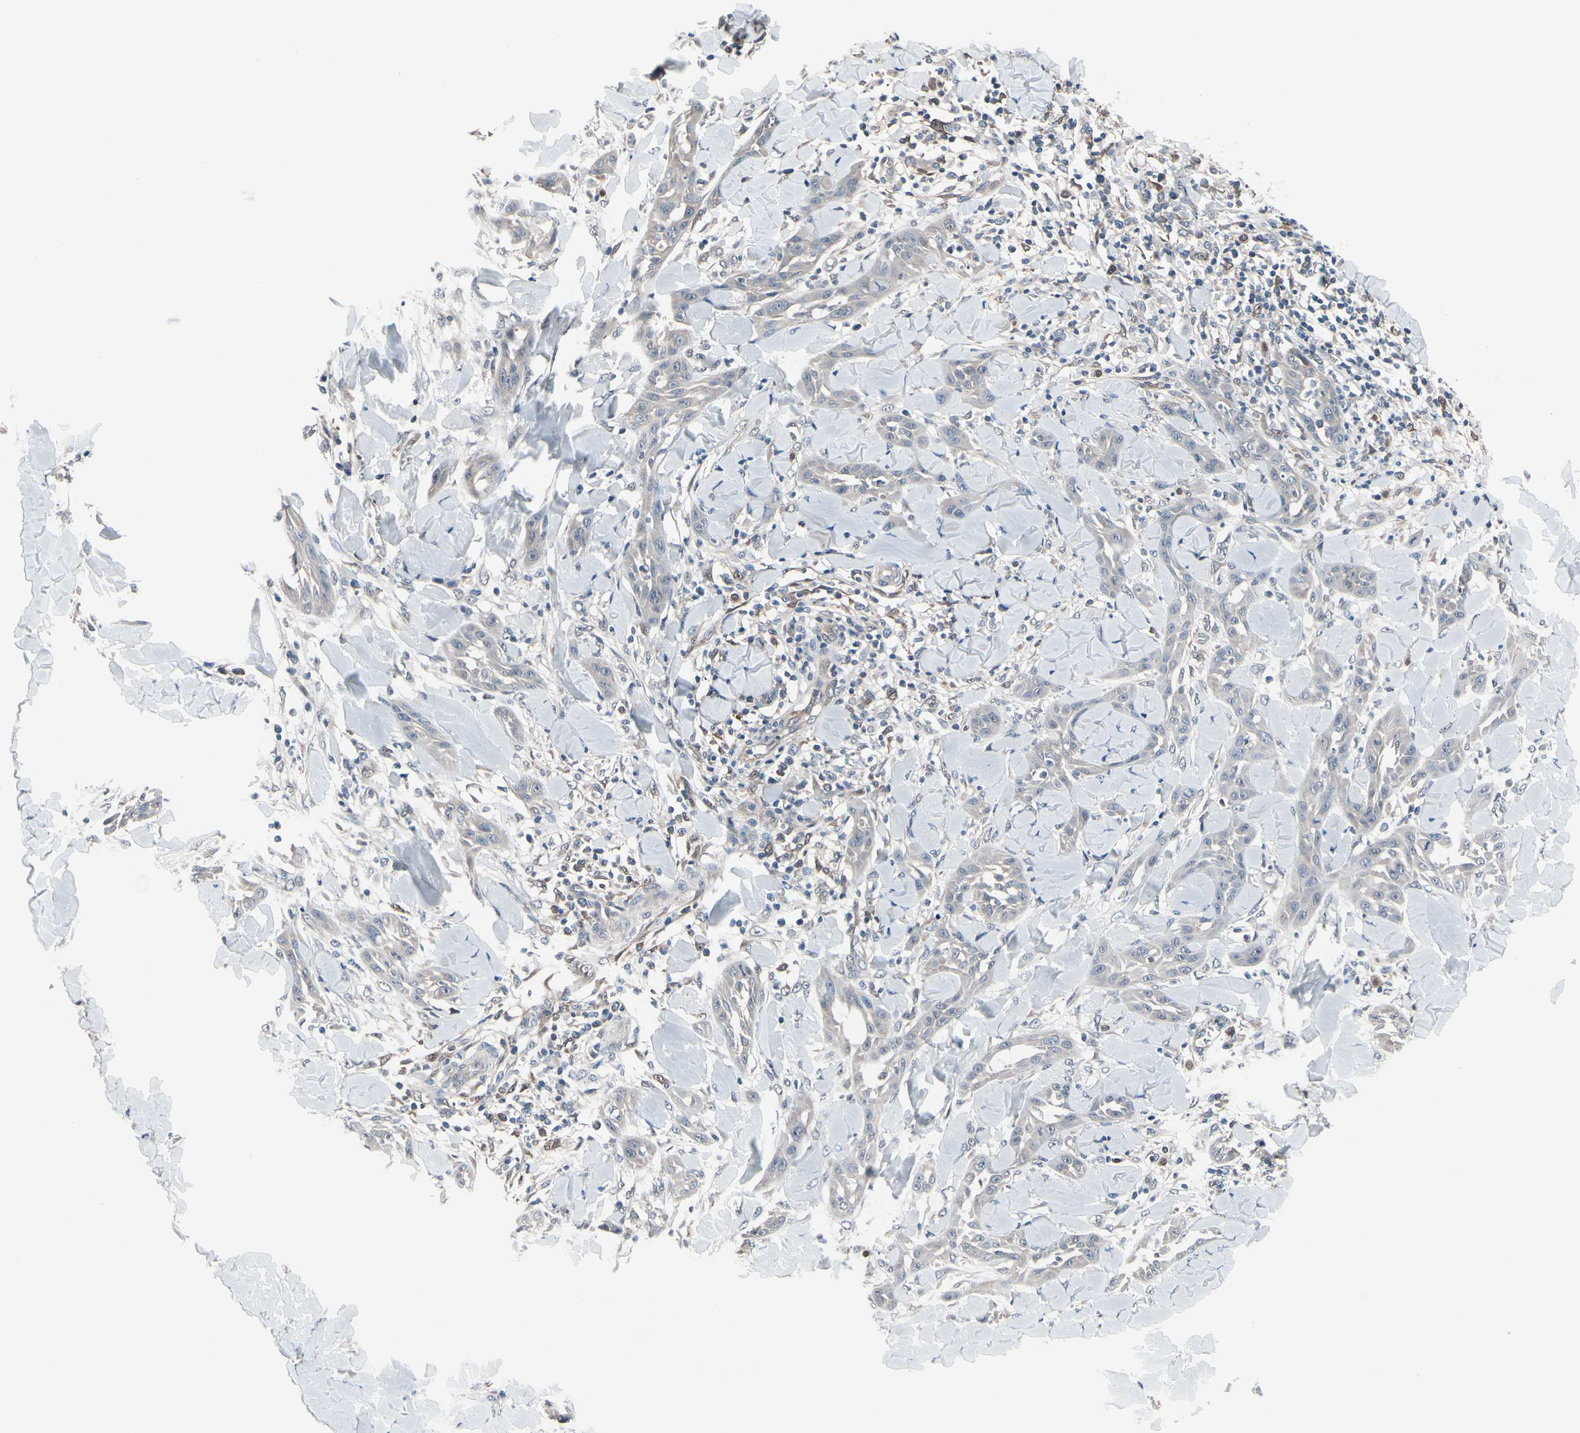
{"staining": {"intensity": "weak", "quantity": ">75%", "location": "cytoplasmic/membranous"}, "tissue": "skin cancer", "cell_type": "Tumor cells", "image_type": "cancer", "snomed": [{"axis": "morphology", "description": "Squamous cell carcinoma, NOS"}, {"axis": "topography", "description": "Skin"}], "caption": "High-magnification brightfield microscopy of skin cancer stained with DAB (3,3'-diaminobenzidine) (brown) and counterstained with hematoxylin (blue). tumor cells exhibit weak cytoplasmic/membranous positivity is appreciated in approximately>75% of cells. (DAB = brown stain, brightfield microscopy at high magnification).", "gene": "PRDX6", "patient": {"sex": "male", "age": 24}}